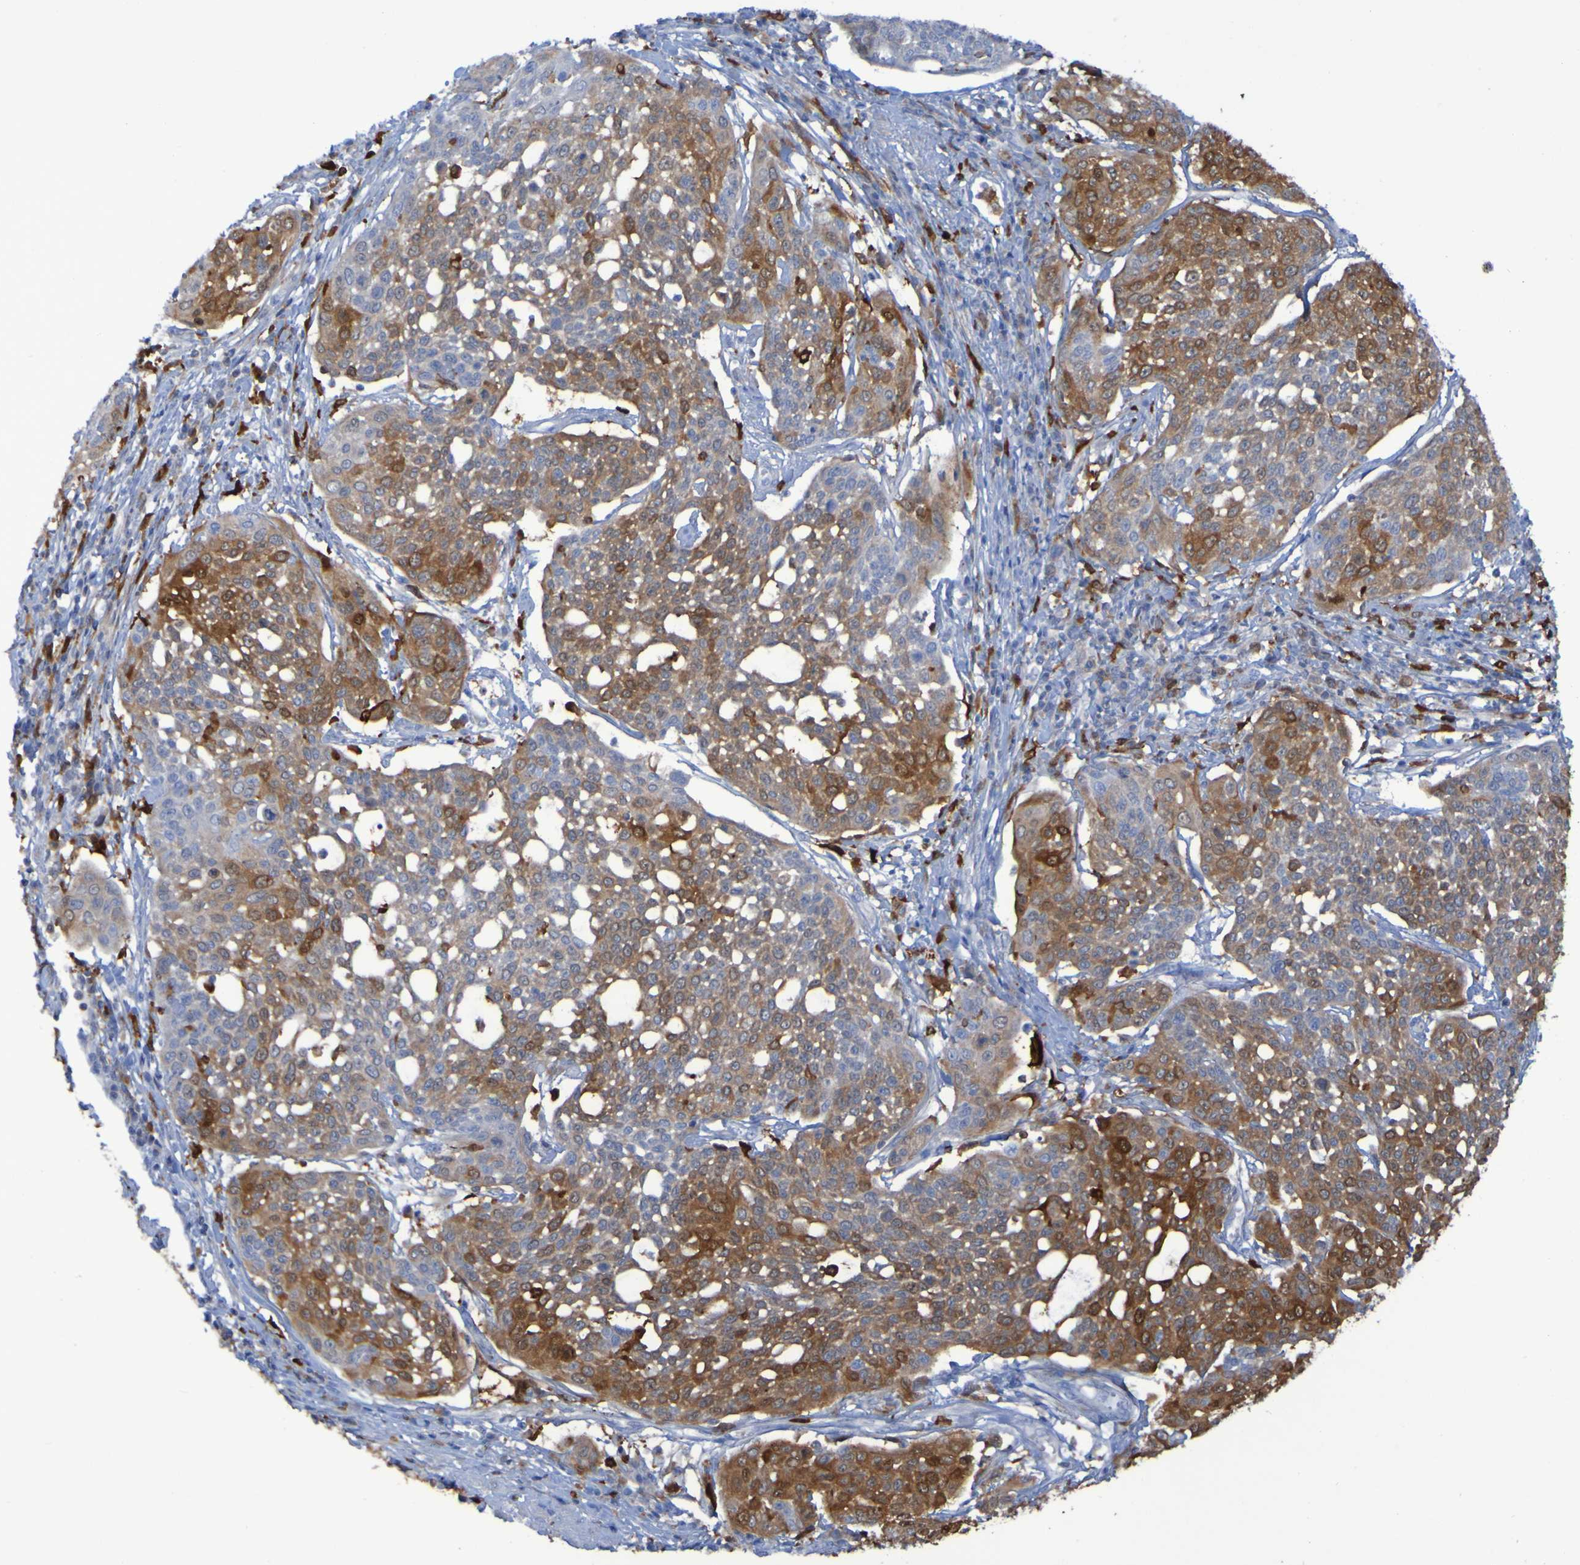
{"staining": {"intensity": "moderate", "quantity": ">75%", "location": "cytoplasmic/membranous"}, "tissue": "cervical cancer", "cell_type": "Tumor cells", "image_type": "cancer", "snomed": [{"axis": "morphology", "description": "Squamous cell carcinoma, NOS"}, {"axis": "topography", "description": "Cervix"}], "caption": "Protein analysis of squamous cell carcinoma (cervical) tissue demonstrates moderate cytoplasmic/membranous expression in about >75% of tumor cells.", "gene": "MPPE1", "patient": {"sex": "female", "age": 34}}